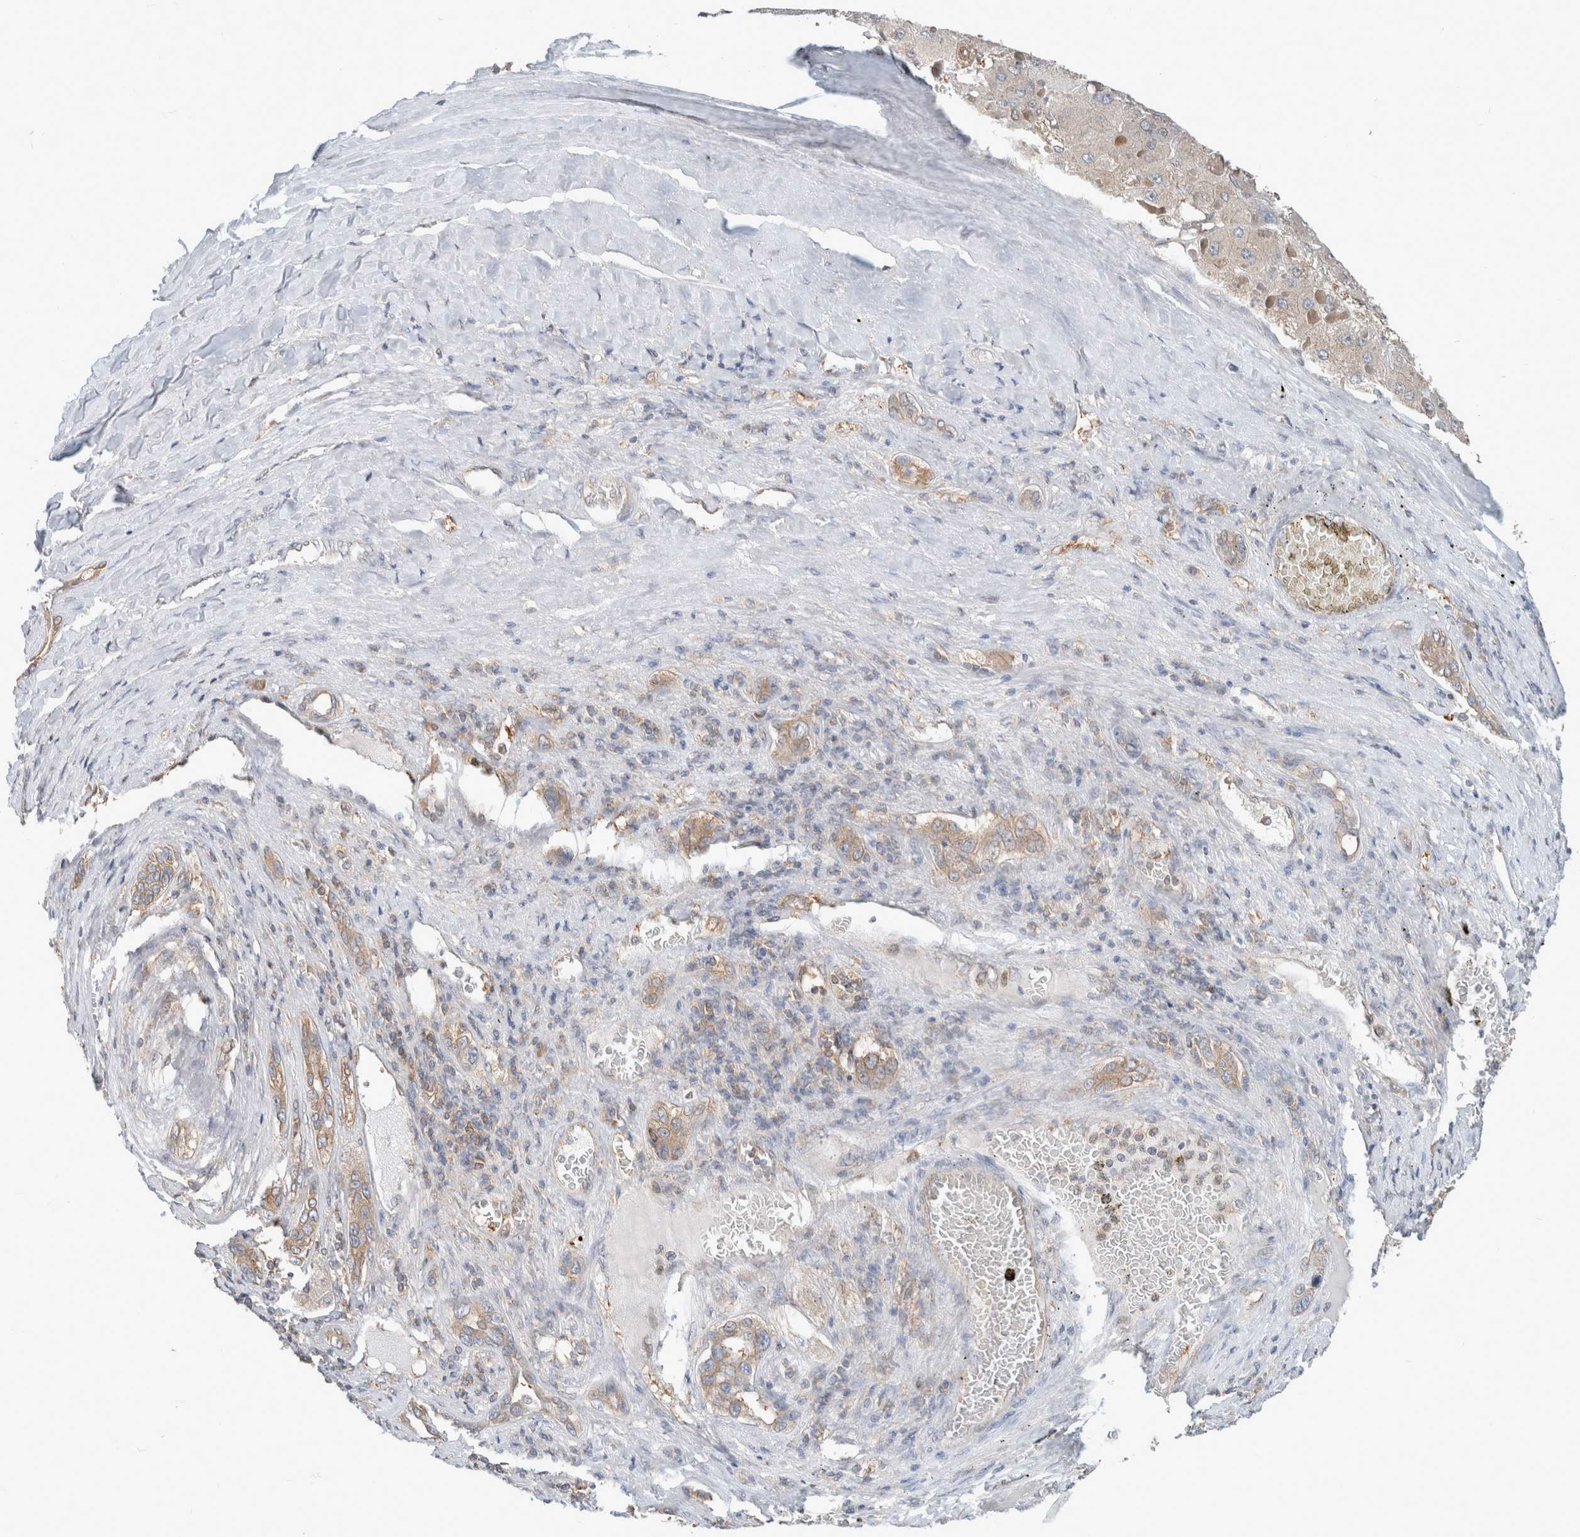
{"staining": {"intensity": "weak", "quantity": "25%-75%", "location": "cytoplasmic/membranous"}, "tissue": "liver cancer", "cell_type": "Tumor cells", "image_type": "cancer", "snomed": [{"axis": "morphology", "description": "Carcinoma, Hepatocellular, NOS"}, {"axis": "topography", "description": "Liver"}], "caption": "Immunohistochemistry of human liver cancer displays low levels of weak cytoplasmic/membranous expression in approximately 25%-75% of tumor cells.", "gene": "XPNPEP1", "patient": {"sex": "female", "age": 73}}